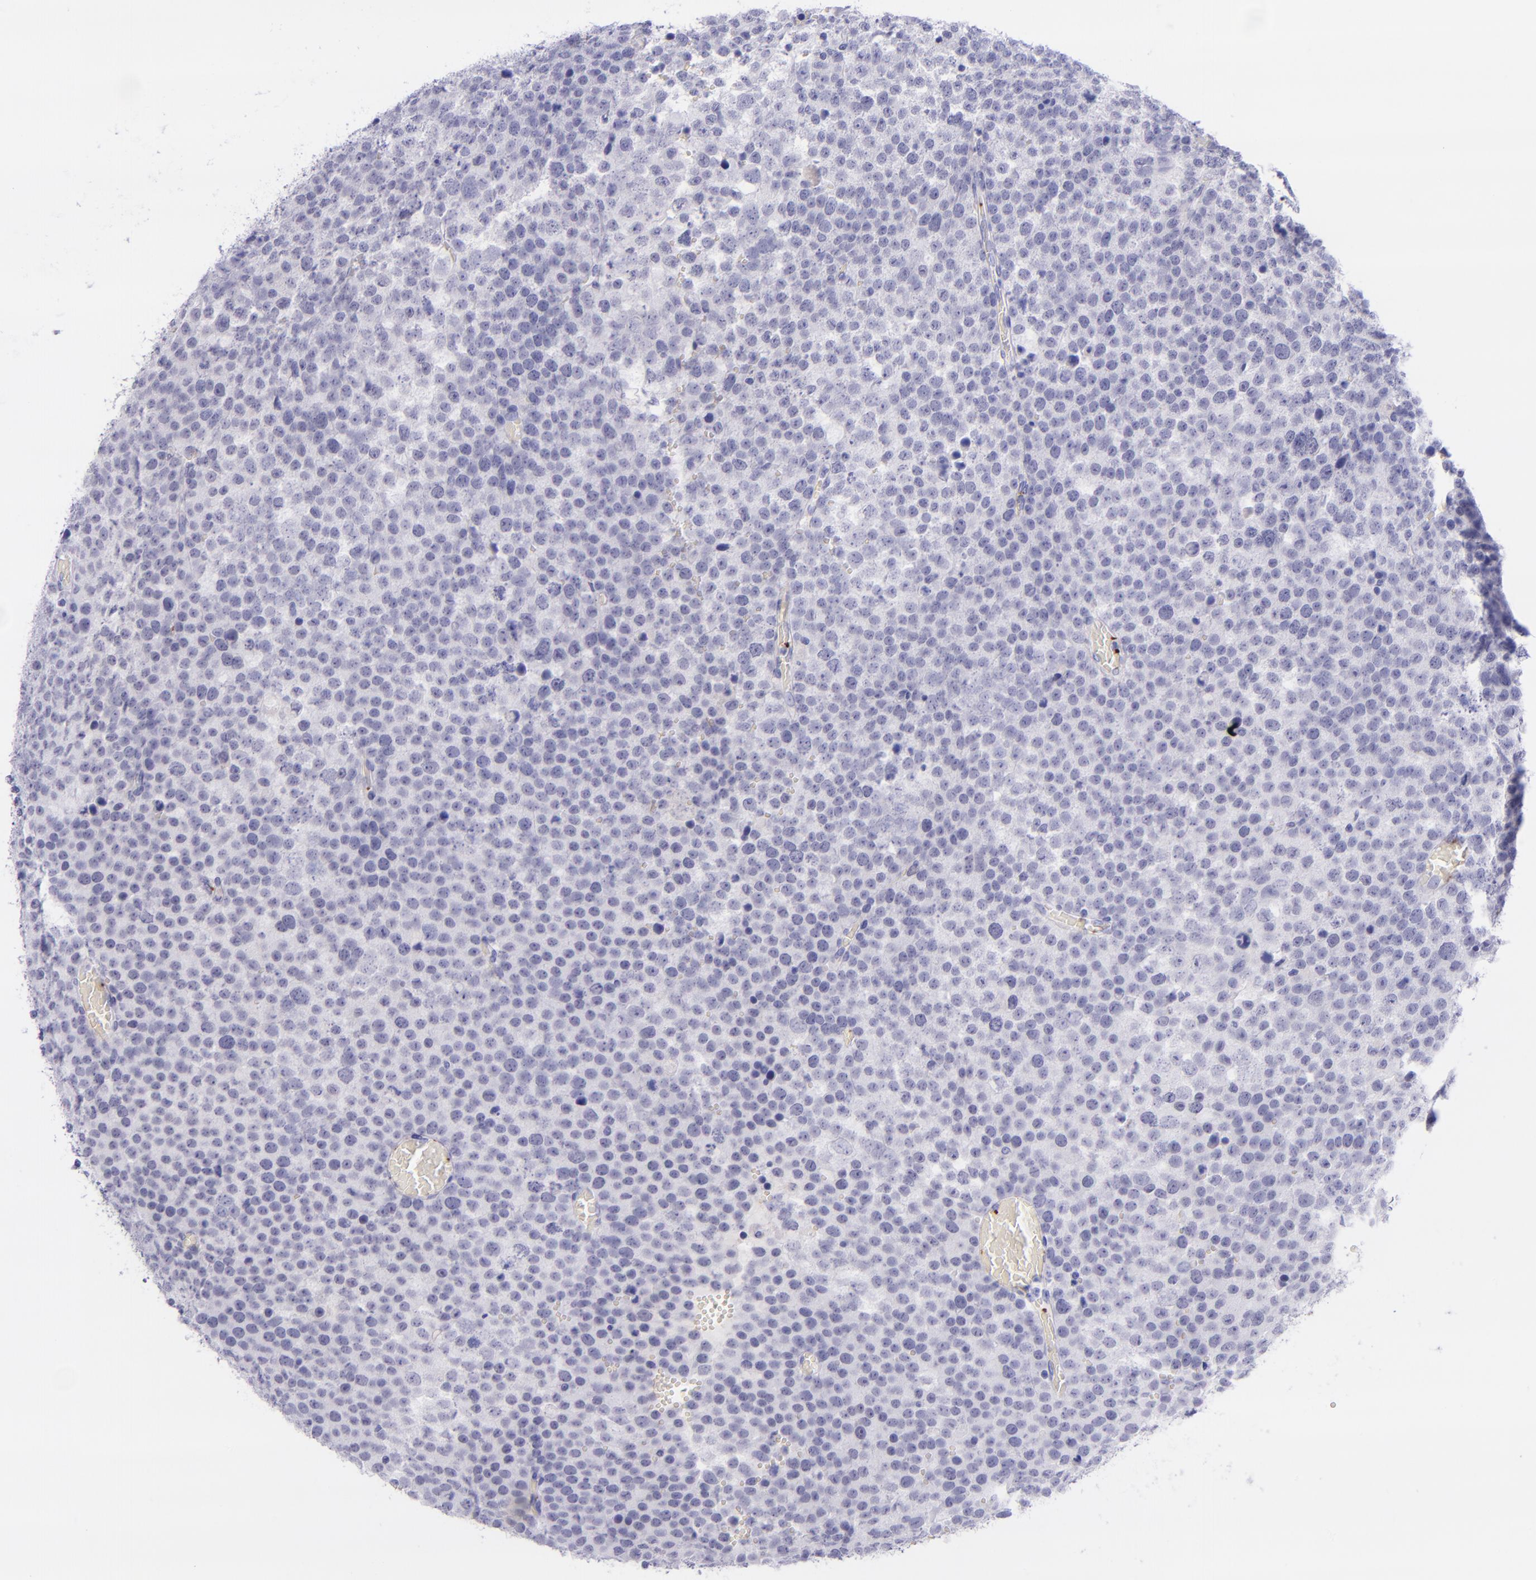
{"staining": {"intensity": "negative", "quantity": "none", "location": "none"}, "tissue": "testis cancer", "cell_type": "Tumor cells", "image_type": "cancer", "snomed": [{"axis": "morphology", "description": "Seminoma, NOS"}, {"axis": "topography", "description": "Testis"}], "caption": "IHC image of human testis cancer stained for a protein (brown), which demonstrates no positivity in tumor cells.", "gene": "SELE", "patient": {"sex": "male", "age": 71}}